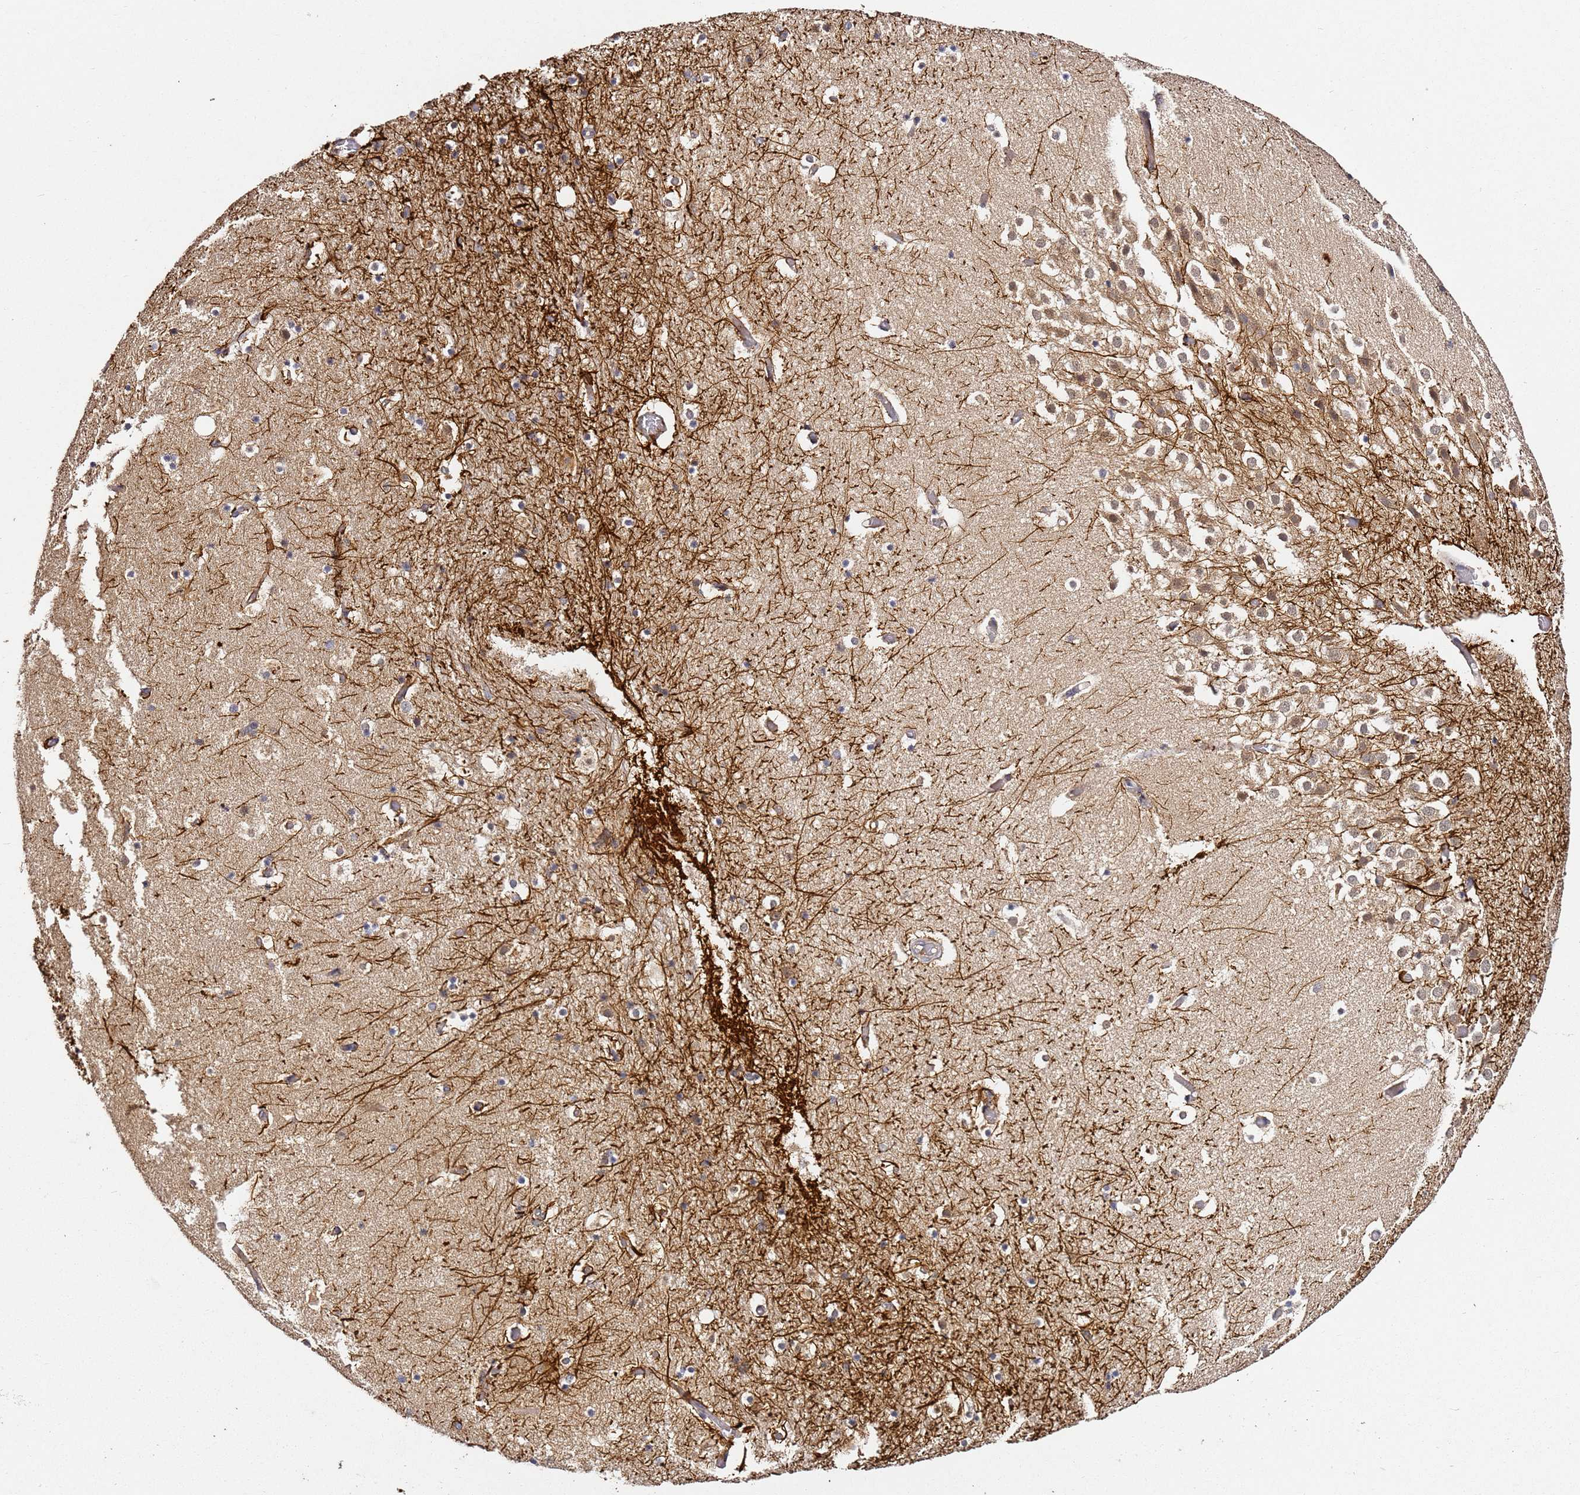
{"staining": {"intensity": "strong", "quantity": "<25%", "location": "cytoplasmic/membranous"}, "tissue": "hippocampus", "cell_type": "Glial cells", "image_type": "normal", "snomed": [{"axis": "morphology", "description": "Normal tissue, NOS"}, {"axis": "topography", "description": "Hippocampus"}], "caption": "Immunohistochemistry (IHC) histopathology image of unremarkable hippocampus stained for a protein (brown), which demonstrates medium levels of strong cytoplasmic/membranous staining in about <25% of glial cells.", "gene": "OSBPL2", "patient": {"sex": "female", "age": 52}}